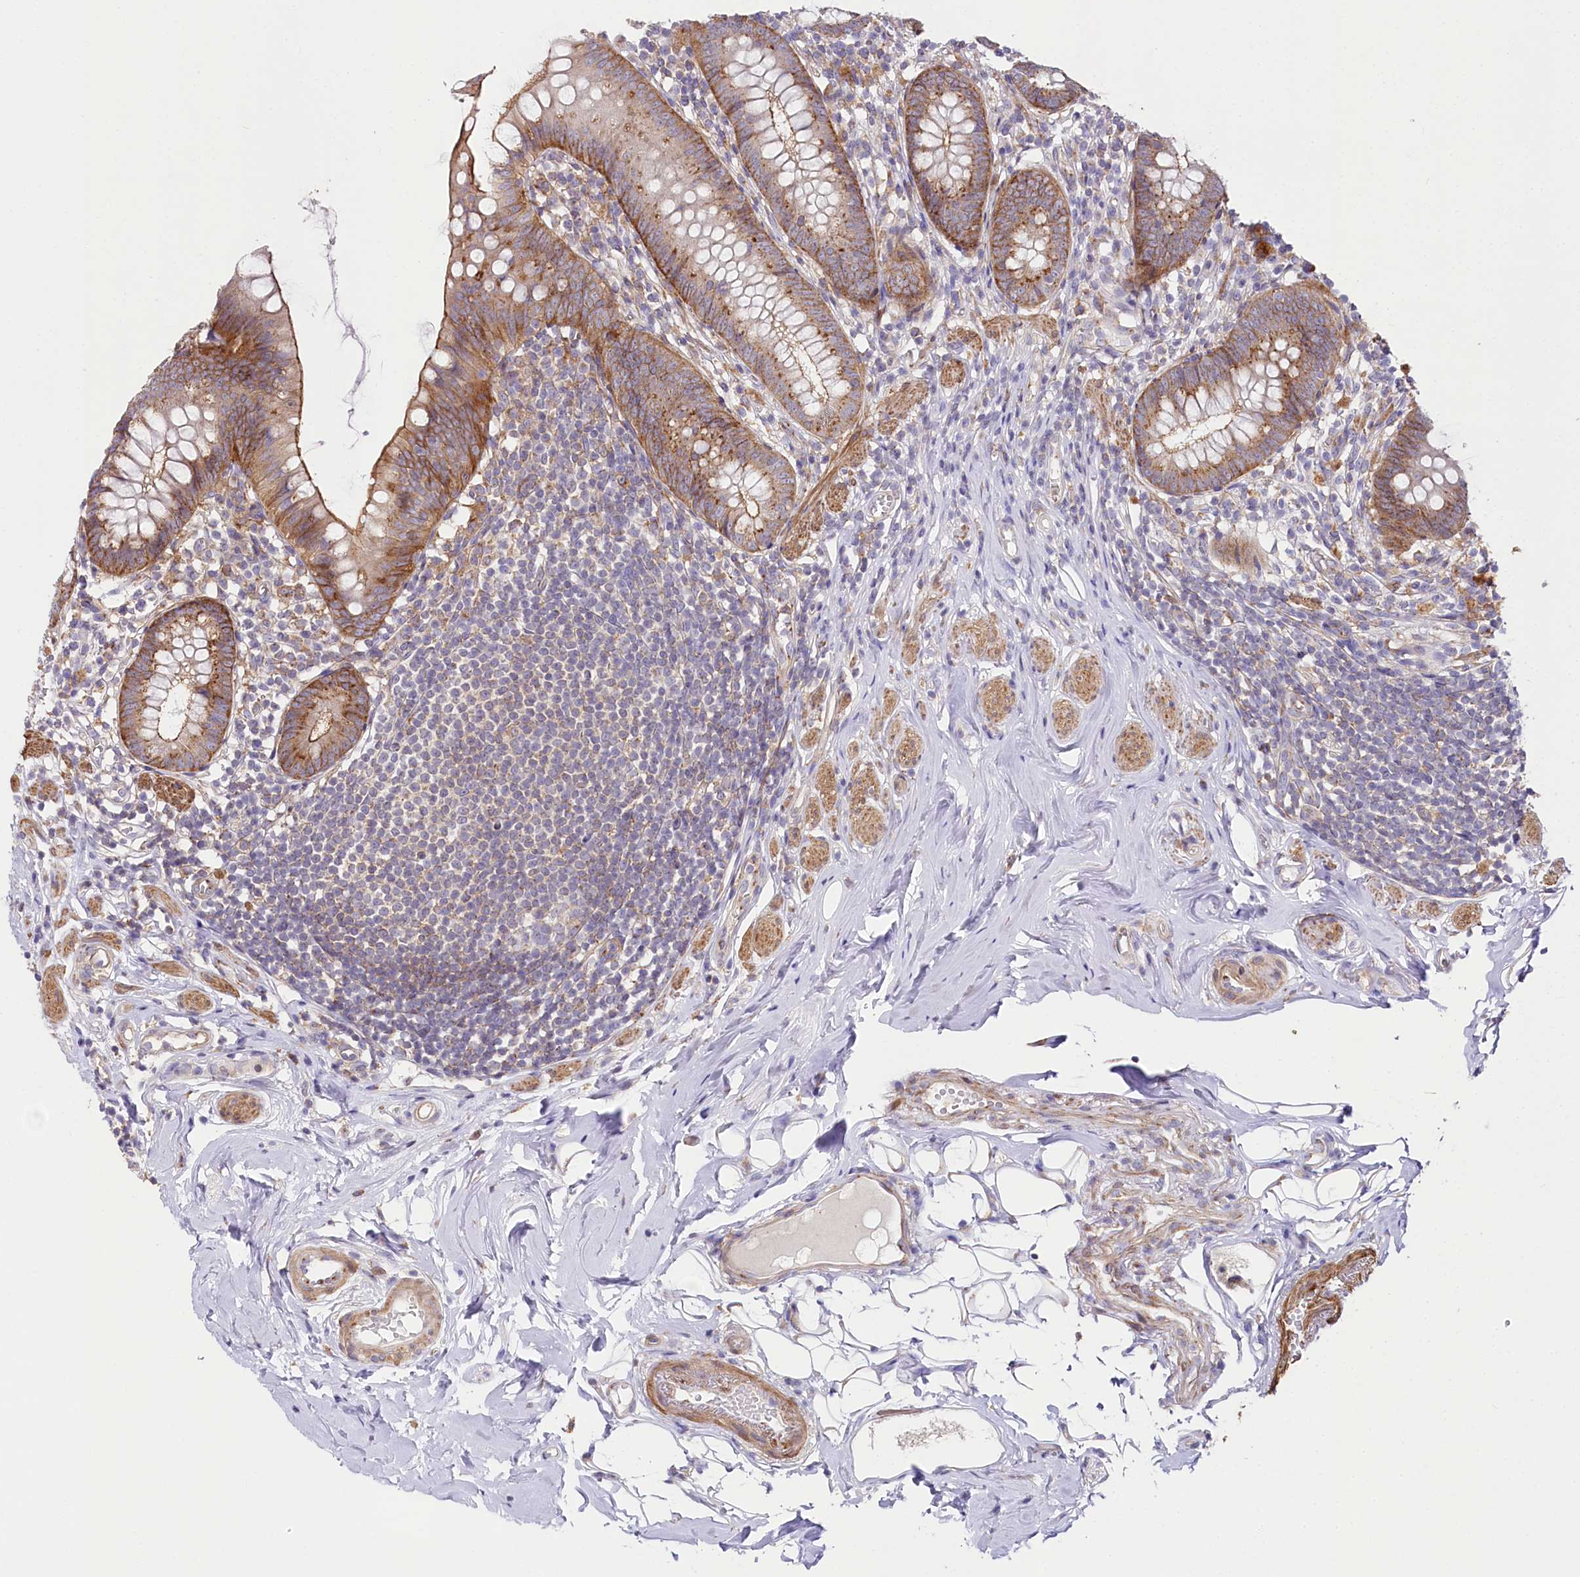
{"staining": {"intensity": "moderate", "quantity": ">75%", "location": "cytoplasmic/membranous"}, "tissue": "appendix", "cell_type": "Glandular cells", "image_type": "normal", "snomed": [{"axis": "morphology", "description": "Normal tissue, NOS"}, {"axis": "topography", "description": "Appendix"}], "caption": "Protein expression analysis of unremarkable appendix exhibits moderate cytoplasmic/membranous staining in approximately >75% of glandular cells. (brown staining indicates protein expression, while blue staining denotes nuclei).", "gene": "STX6", "patient": {"sex": "female", "age": 62}}